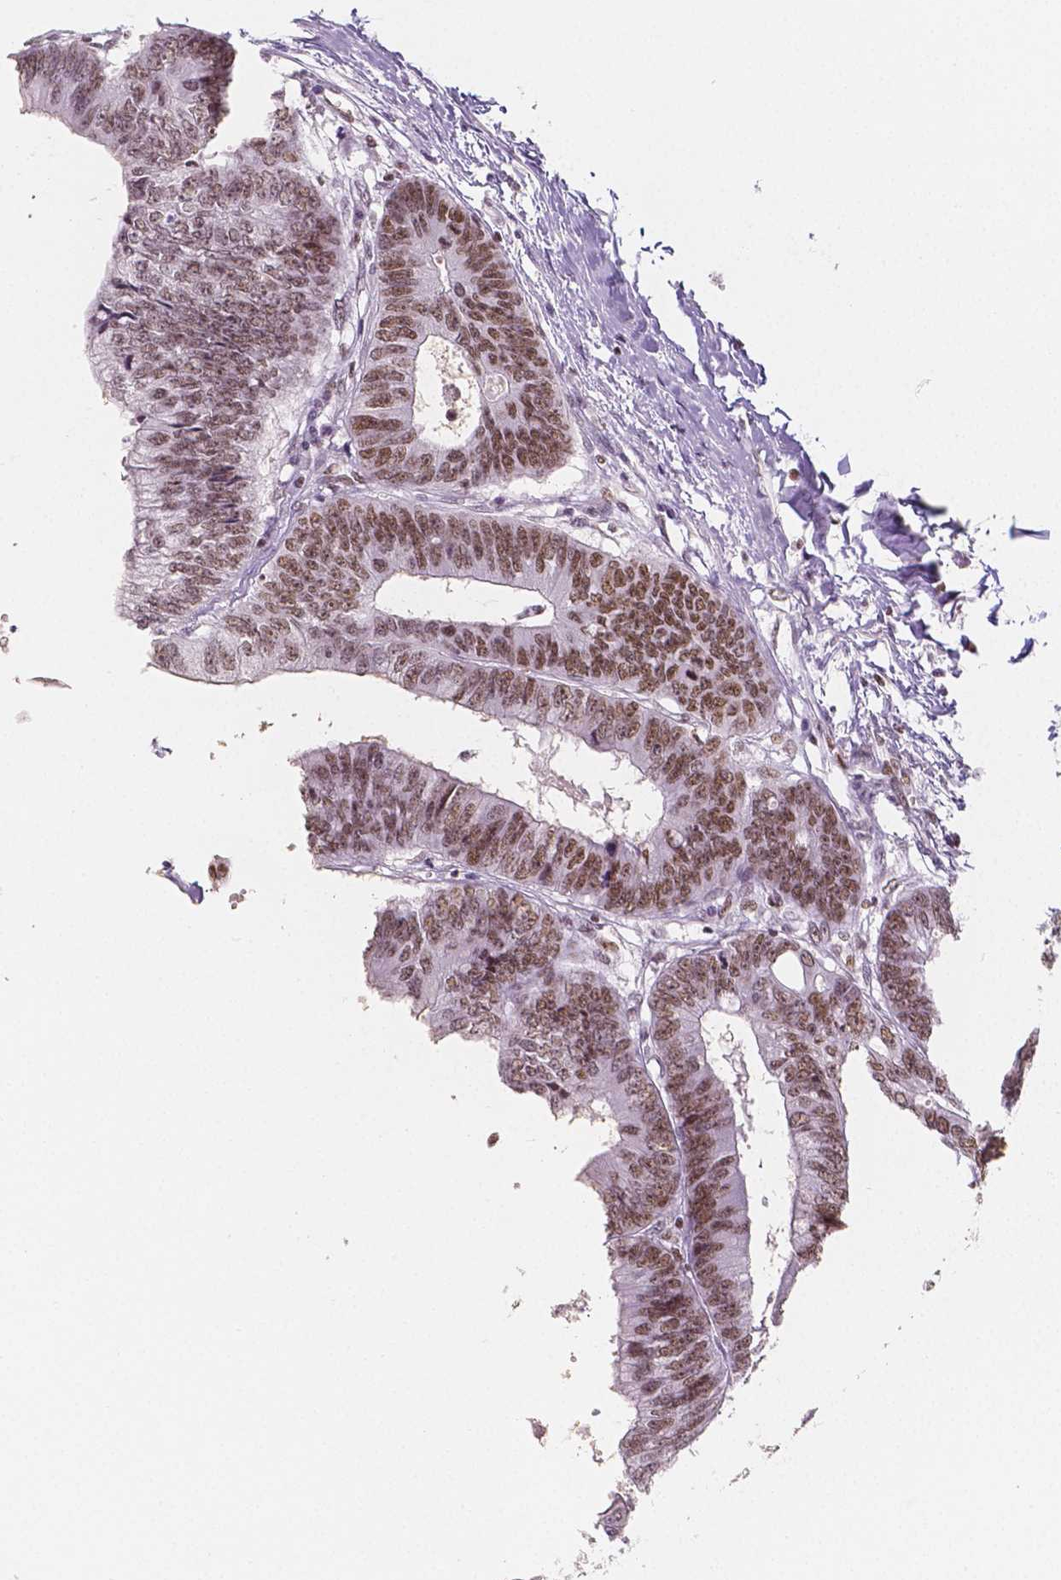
{"staining": {"intensity": "moderate", "quantity": ">75%", "location": "nuclear"}, "tissue": "colorectal cancer", "cell_type": "Tumor cells", "image_type": "cancer", "snomed": [{"axis": "morphology", "description": "Adenocarcinoma, NOS"}, {"axis": "topography", "description": "Rectum"}], "caption": "Immunohistochemical staining of human colorectal adenocarcinoma reveals medium levels of moderate nuclear protein expression in approximately >75% of tumor cells.", "gene": "HDAC1", "patient": {"sex": "male", "age": 63}}